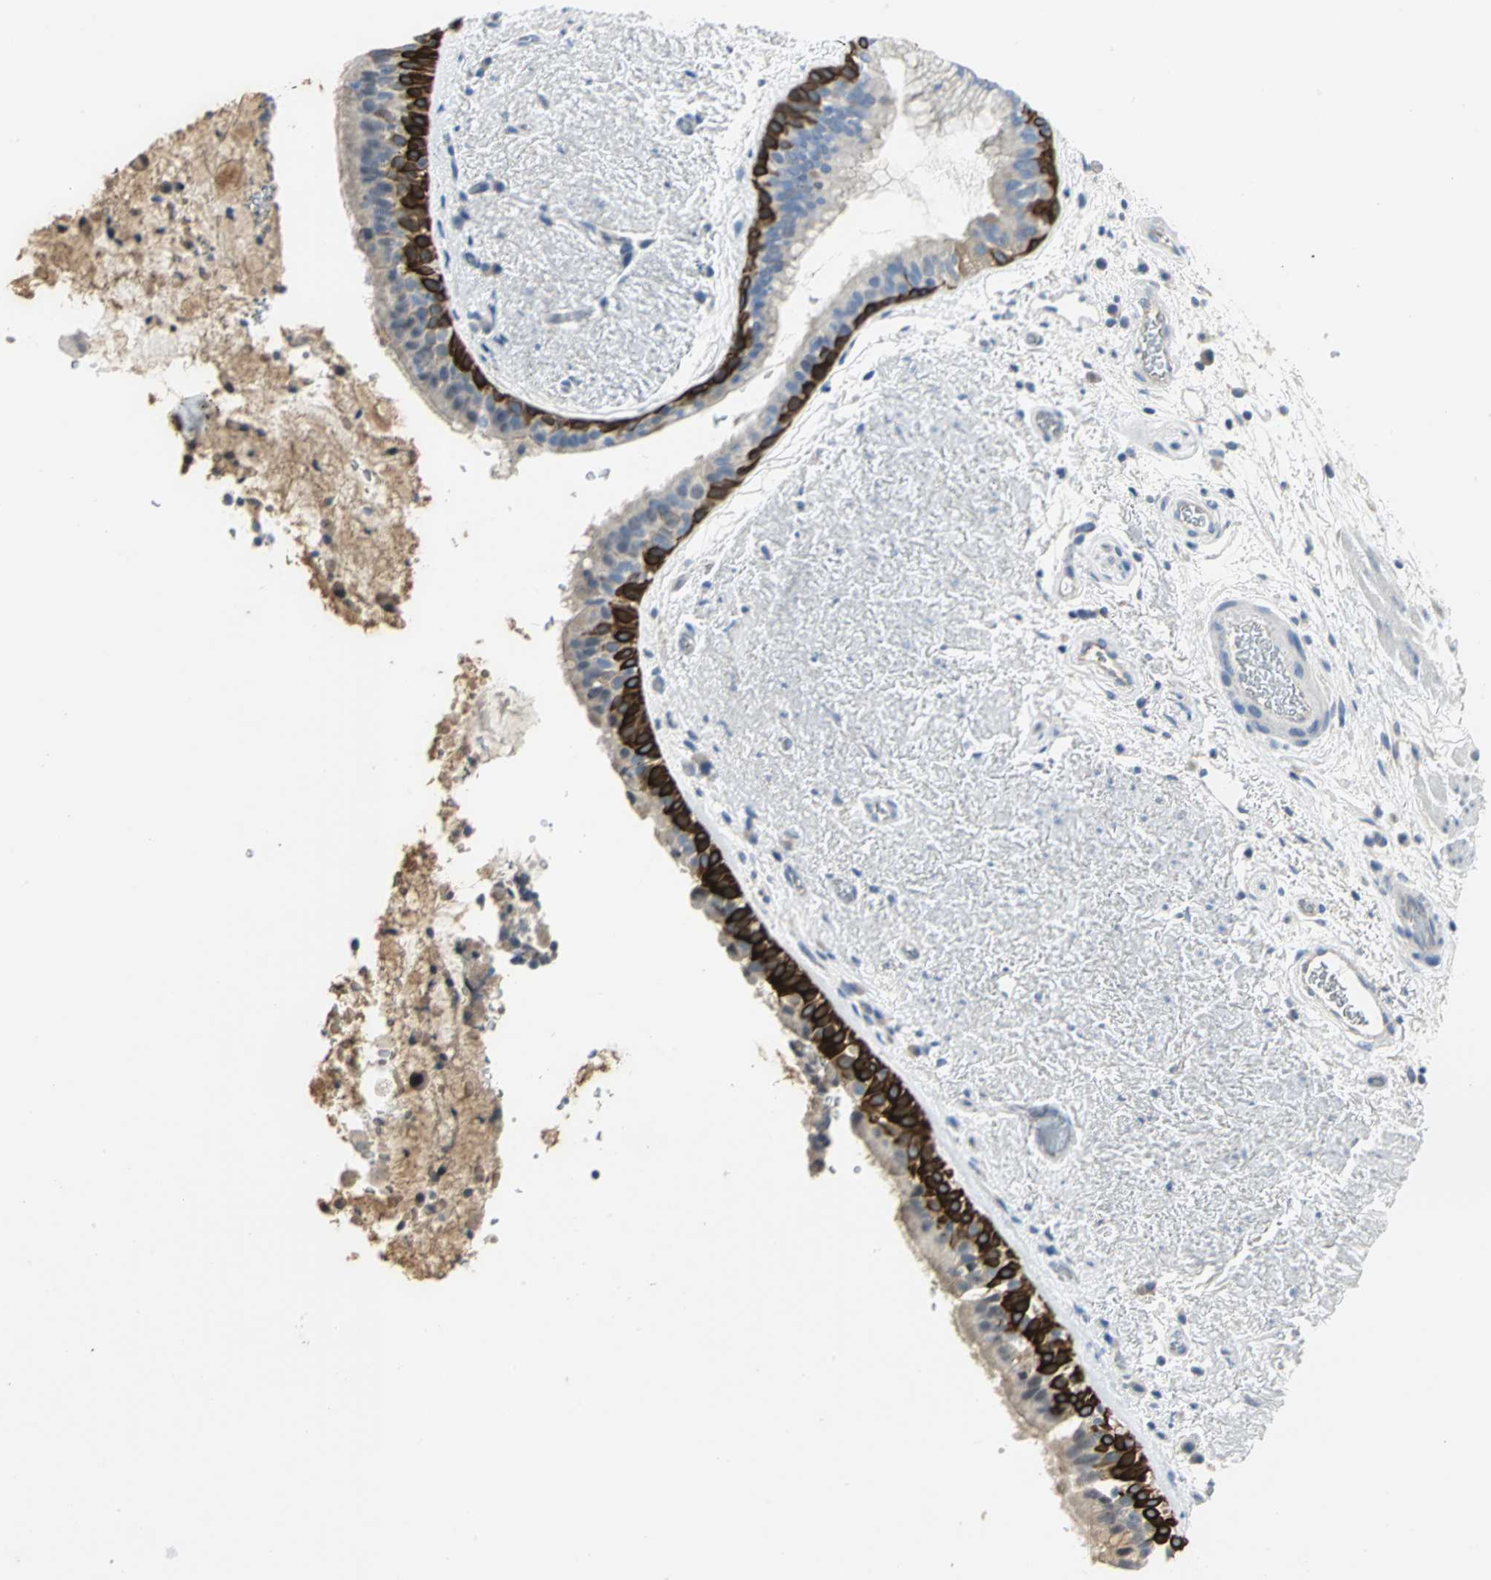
{"staining": {"intensity": "strong", "quantity": "25%-75%", "location": "cytoplasmic/membranous"}, "tissue": "bronchus", "cell_type": "Respiratory epithelial cells", "image_type": "normal", "snomed": [{"axis": "morphology", "description": "Normal tissue, NOS"}, {"axis": "topography", "description": "Bronchus"}], "caption": "High-power microscopy captured an immunohistochemistry (IHC) micrograph of normal bronchus, revealing strong cytoplasmic/membranous positivity in about 25%-75% of respiratory epithelial cells. (DAB IHC, brown staining for protein, blue staining for nuclei).", "gene": "HTR1F", "patient": {"sex": "female", "age": 54}}